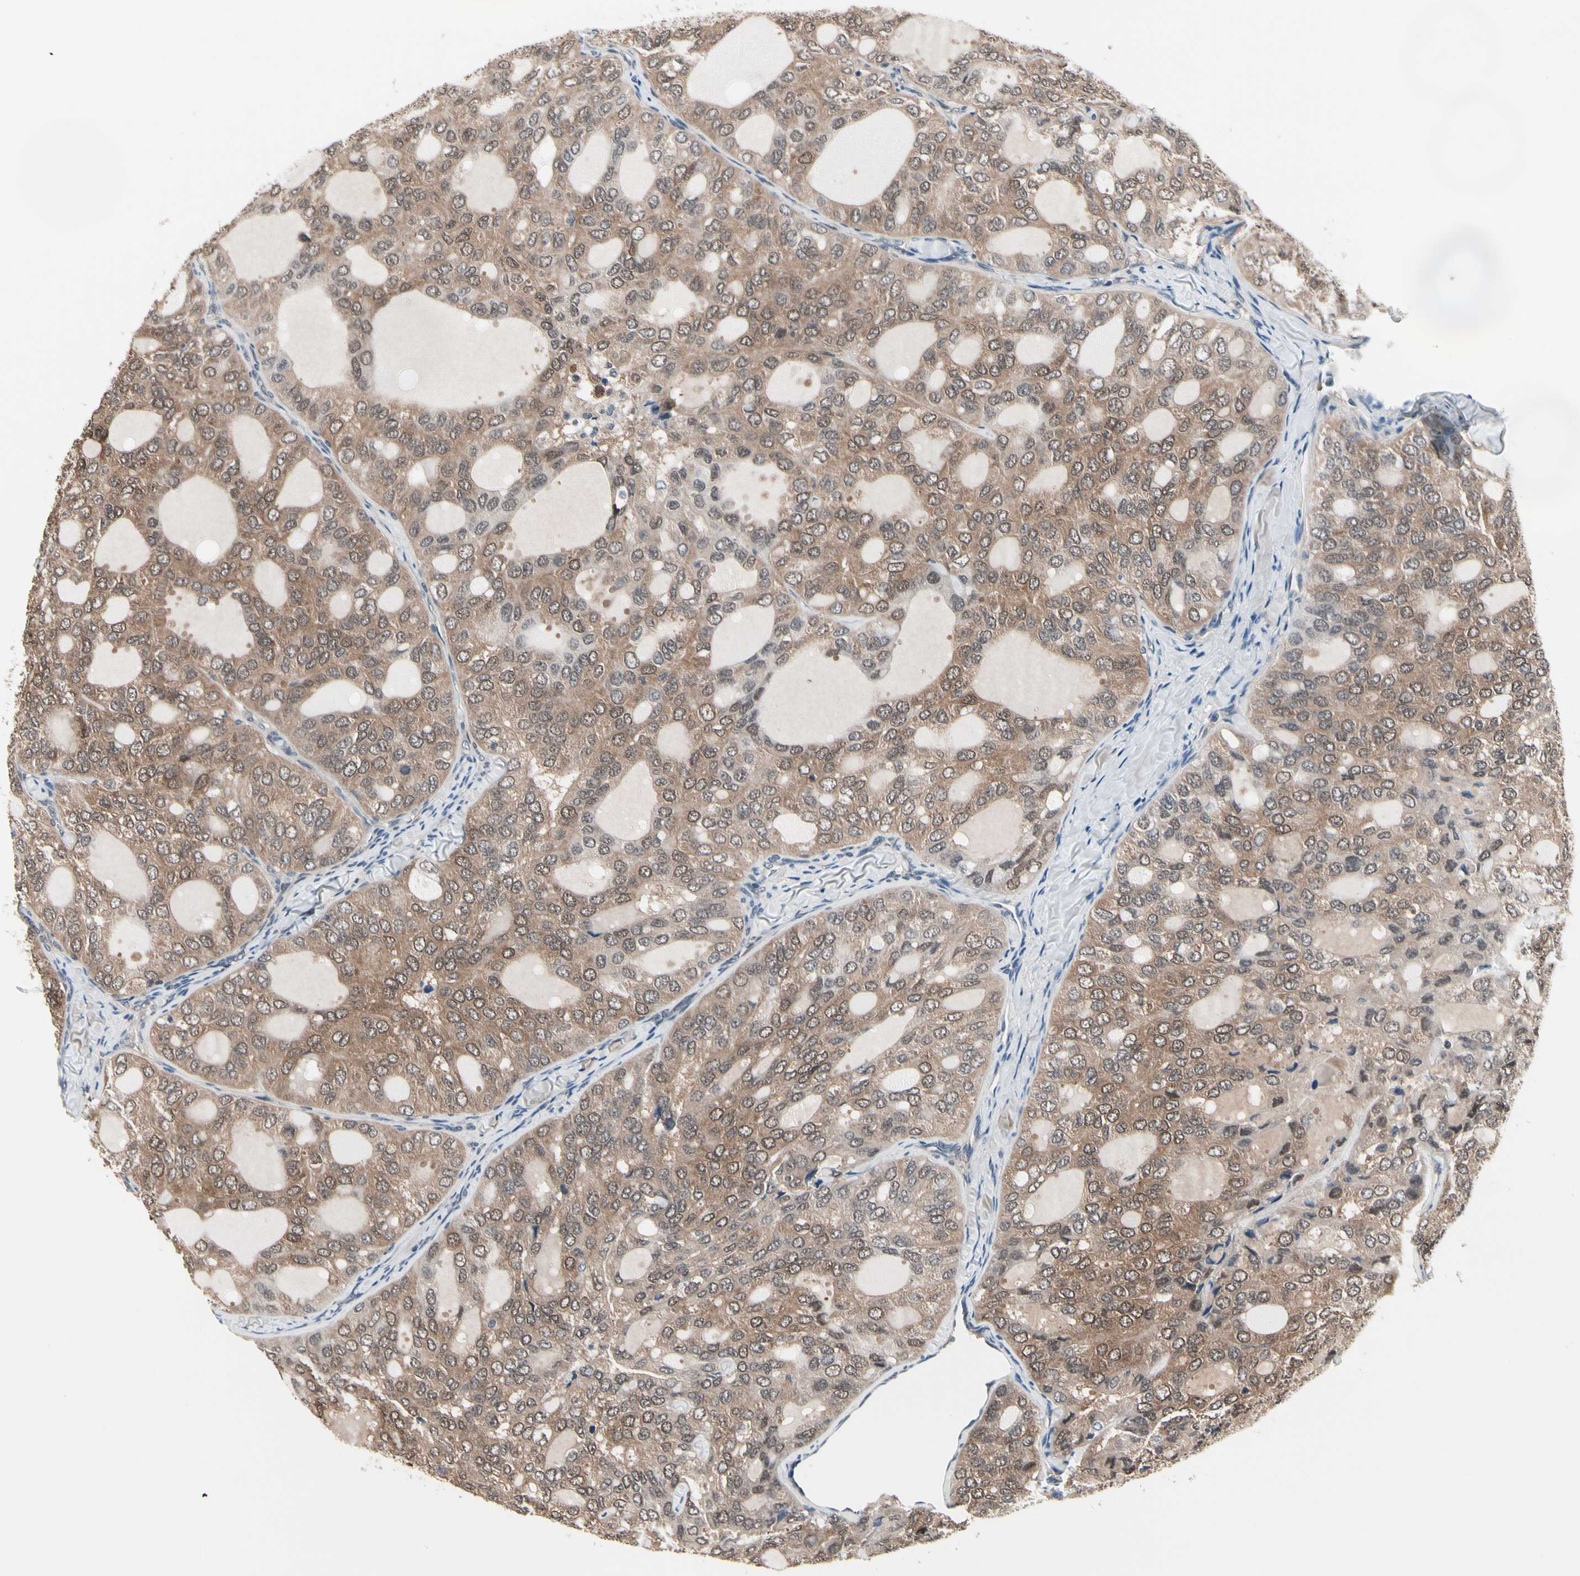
{"staining": {"intensity": "moderate", "quantity": ">75%", "location": "cytoplasmic/membranous"}, "tissue": "thyroid cancer", "cell_type": "Tumor cells", "image_type": "cancer", "snomed": [{"axis": "morphology", "description": "Follicular adenoma carcinoma, NOS"}, {"axis": "topography", "description": "Thyroid gland"}], "caption": "Approximately >75% of tumor cells in human thyroid follicular adenoma carcinoma display moderate cytoplasmic/membranous protein expression as visualized by brown immunohistochemical staining.", "gene": "PRDX6", "patient": {"sex": "male", "age": 75}}